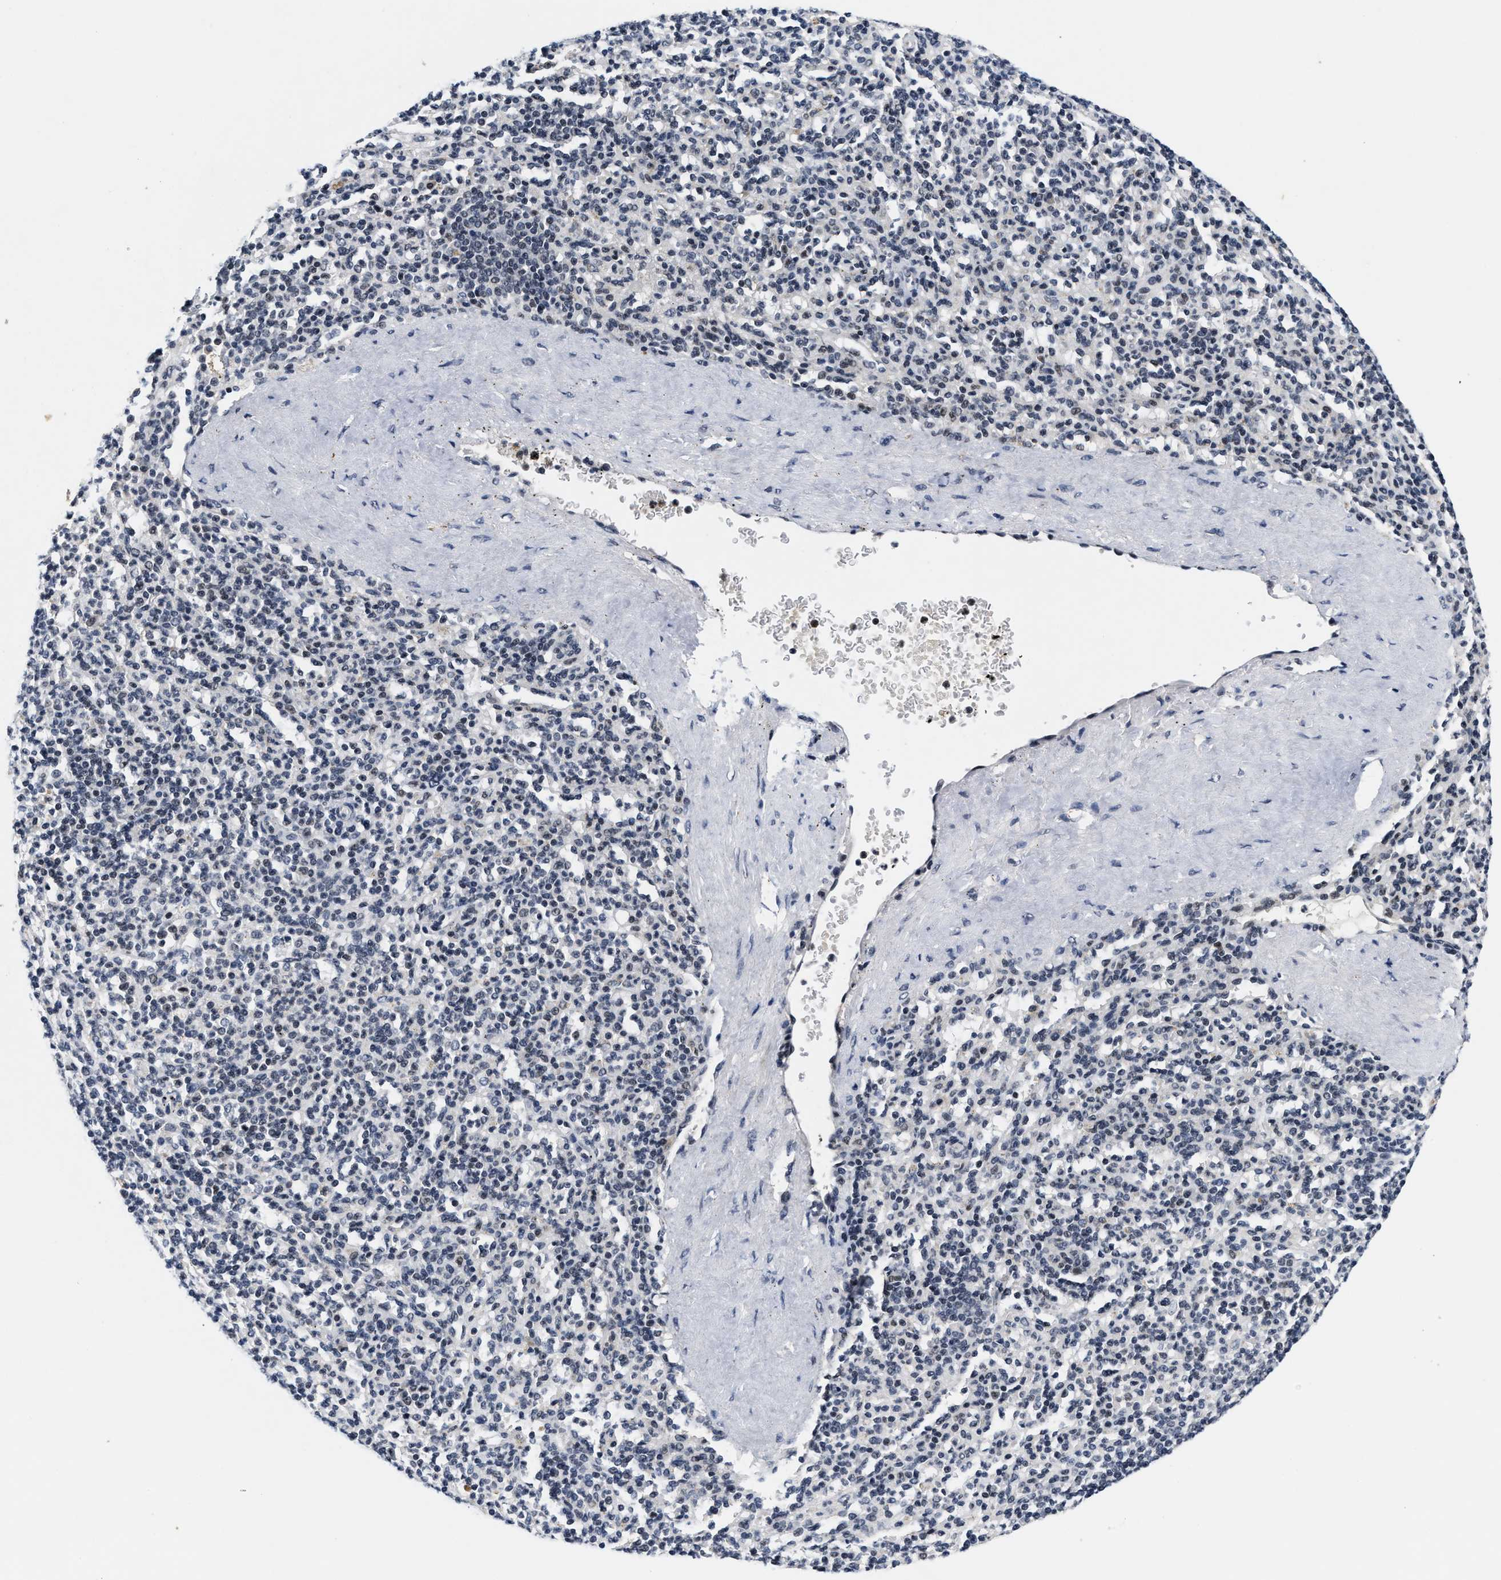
{"staining": {"intensity": "negative", "quantity": "none", "location": "none"}, "tissue": "spleen", "cell_type": "Cells in red pulp", "image_type": "normal", "snomed": [{"axis": "morphology", "description": "Normal tissue, NOS"}, {"axis": "topography", "description": "Spleen"}], "caption": "Spleen stained for a protein using IHC reveals no expression cells in red pulp.", "gene": "INIP", "patient": {"sex": "male", "age": 36}}